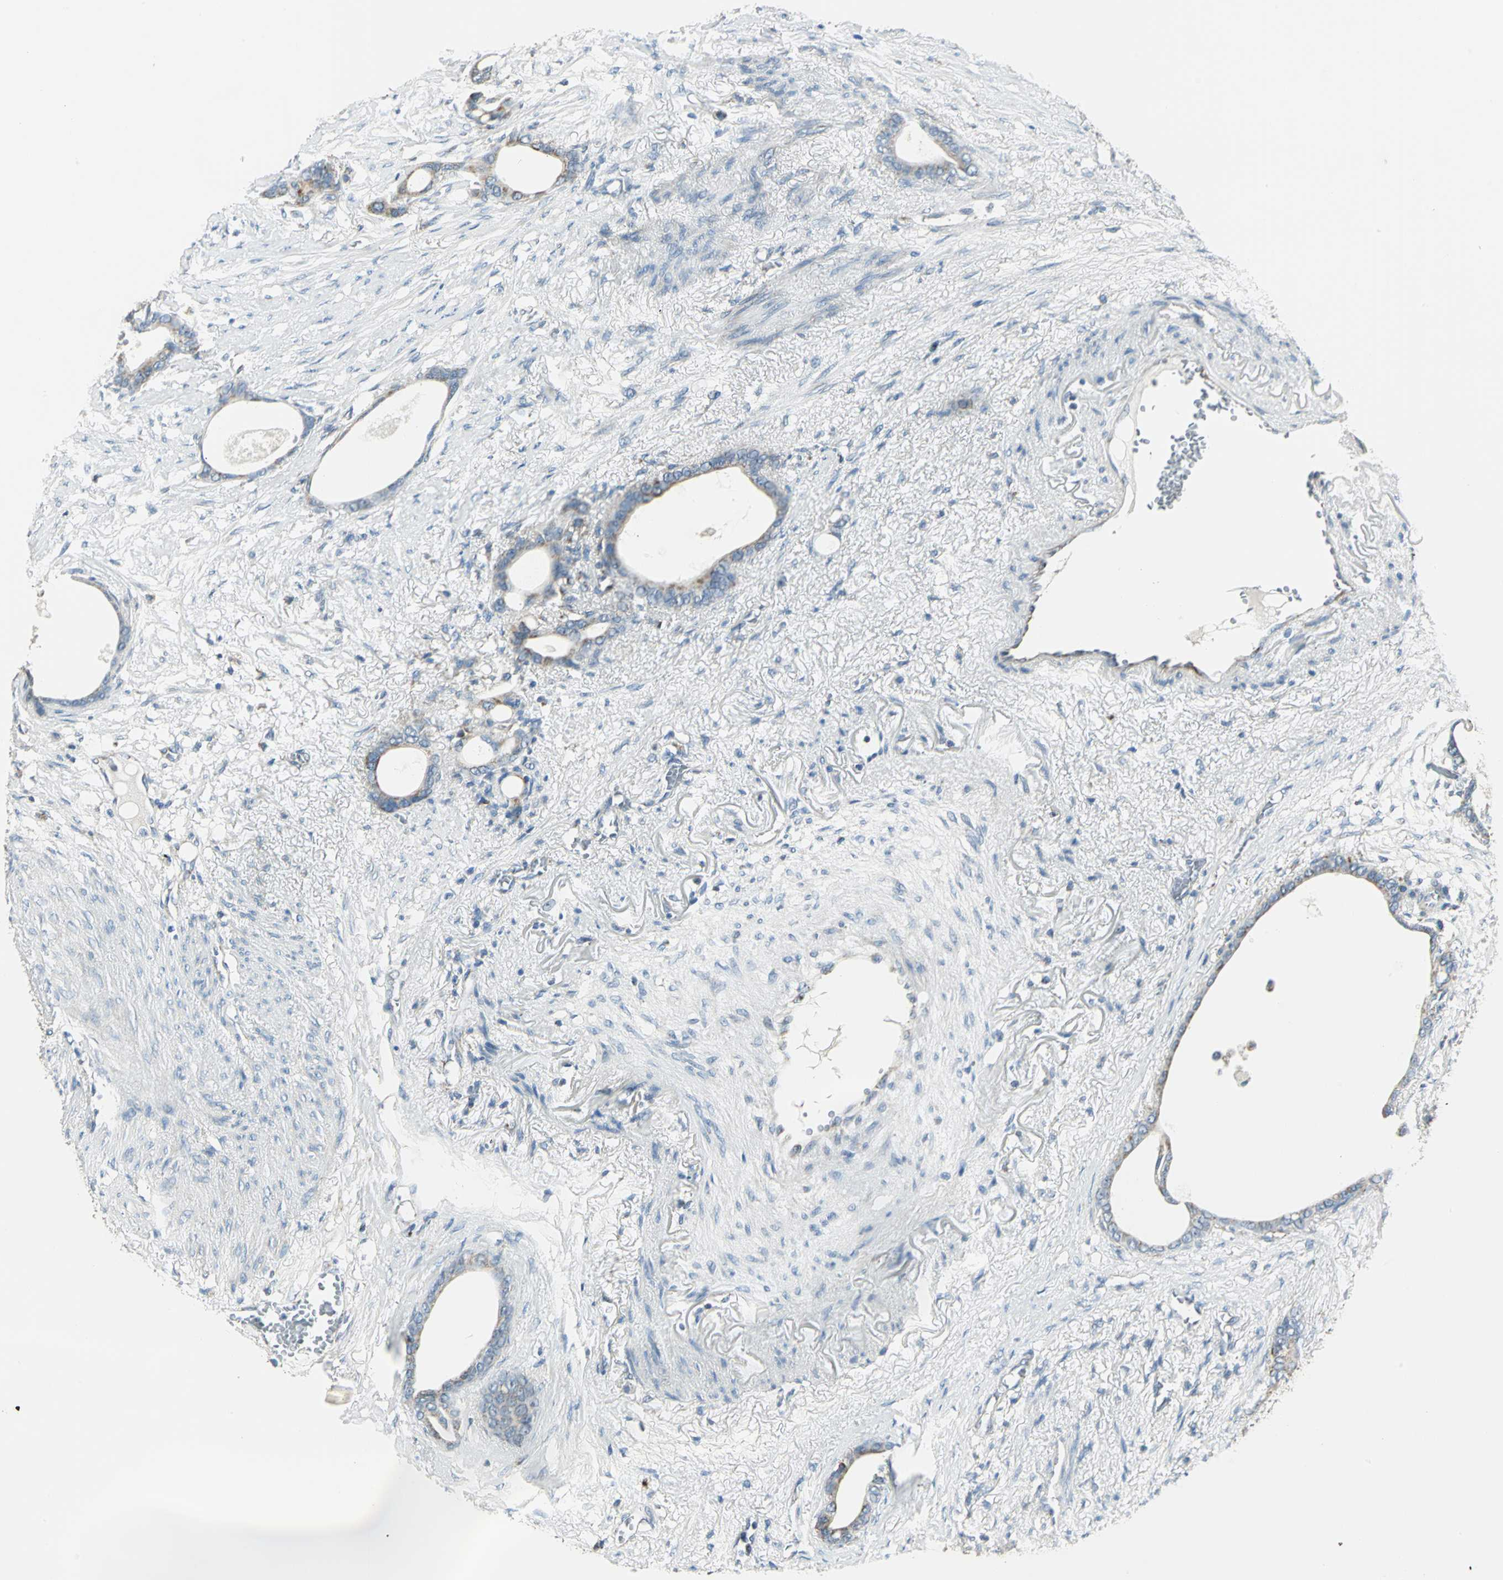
{"staining": {"intensity": "weak", "quantity": "25%-75%", "location": "cytoplasmic/membranous"}, "tissue": "stomach cancer", "cell_type": "Tumor cells", "image_type": "cancer", "snomed": [{"axis": "morphology", "description": "Adenocarcinoma, NOS"}, {"axis": "topography", "description": "Stomach"}], "caption": "This histopathology image reveals IHC staining of human stomach cancer, with low weak cytoplasmic/membranous staining in approximately 25%-75% of tumor cells.", "gene": "ACADM", "patient": {"sex": "female", "age": 75}}